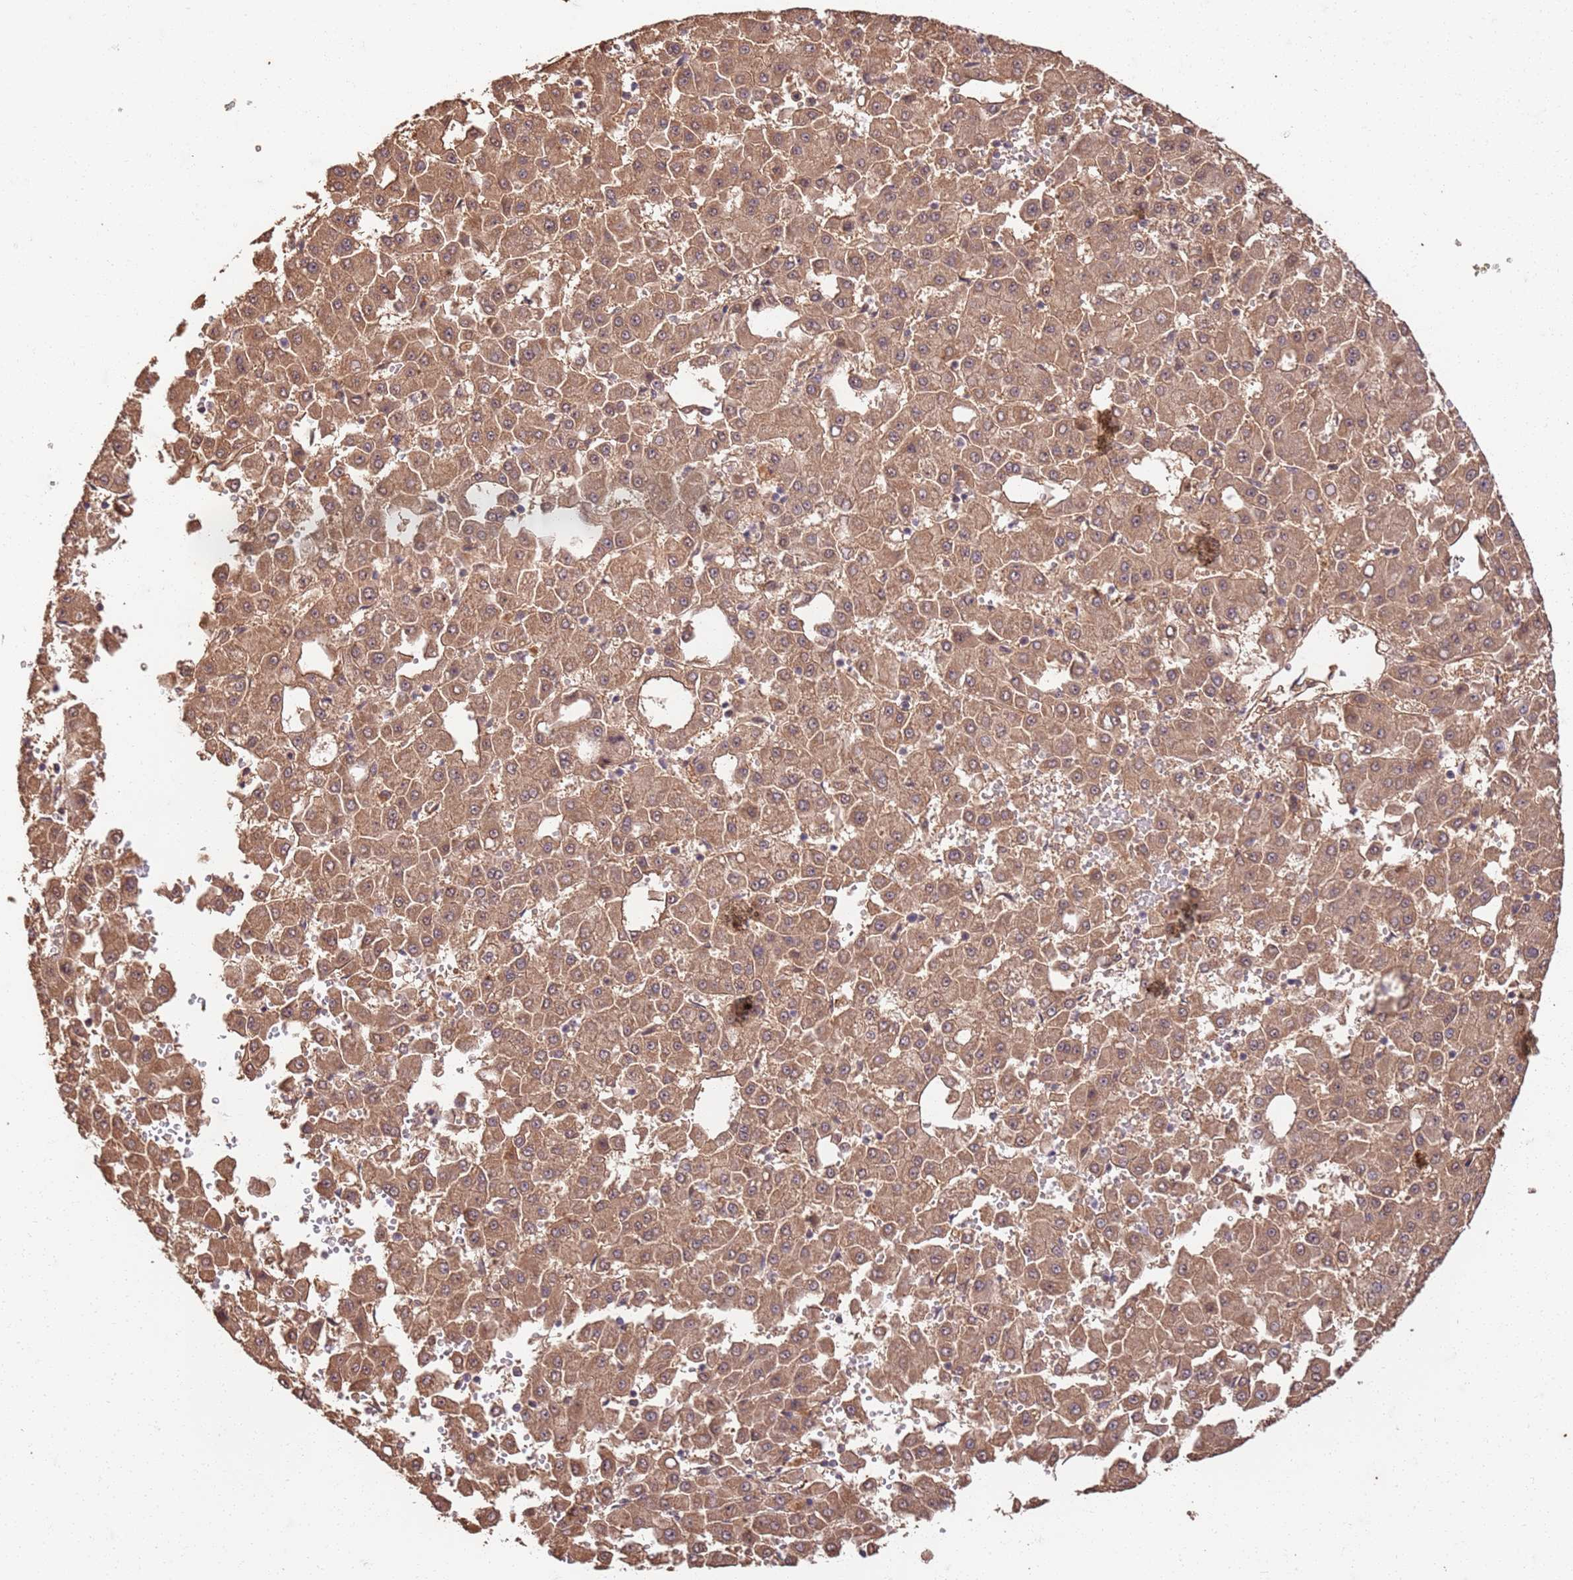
{"staining": {"intensity": "moderate", "quantity": ">75%", "location": "cytoplasmic/membranous"}, "tissue": "liver cancer", "cell_type": "Tumor cells", "image_type": "cancer", "snomed": [{"axis": "morphology", "description": "Carcinoma, Hepatocellular, NOS"}, {"axis": "topography", "description": "Liver"}], "caption": "Protein staining by IHC shows moderate cytoplasmic/membranous expression in about >75% of tumor cells in liver hepatocellular carcinoma.", "gene": "UBE3A", "patient": {"sex": "male", "age": 47}}